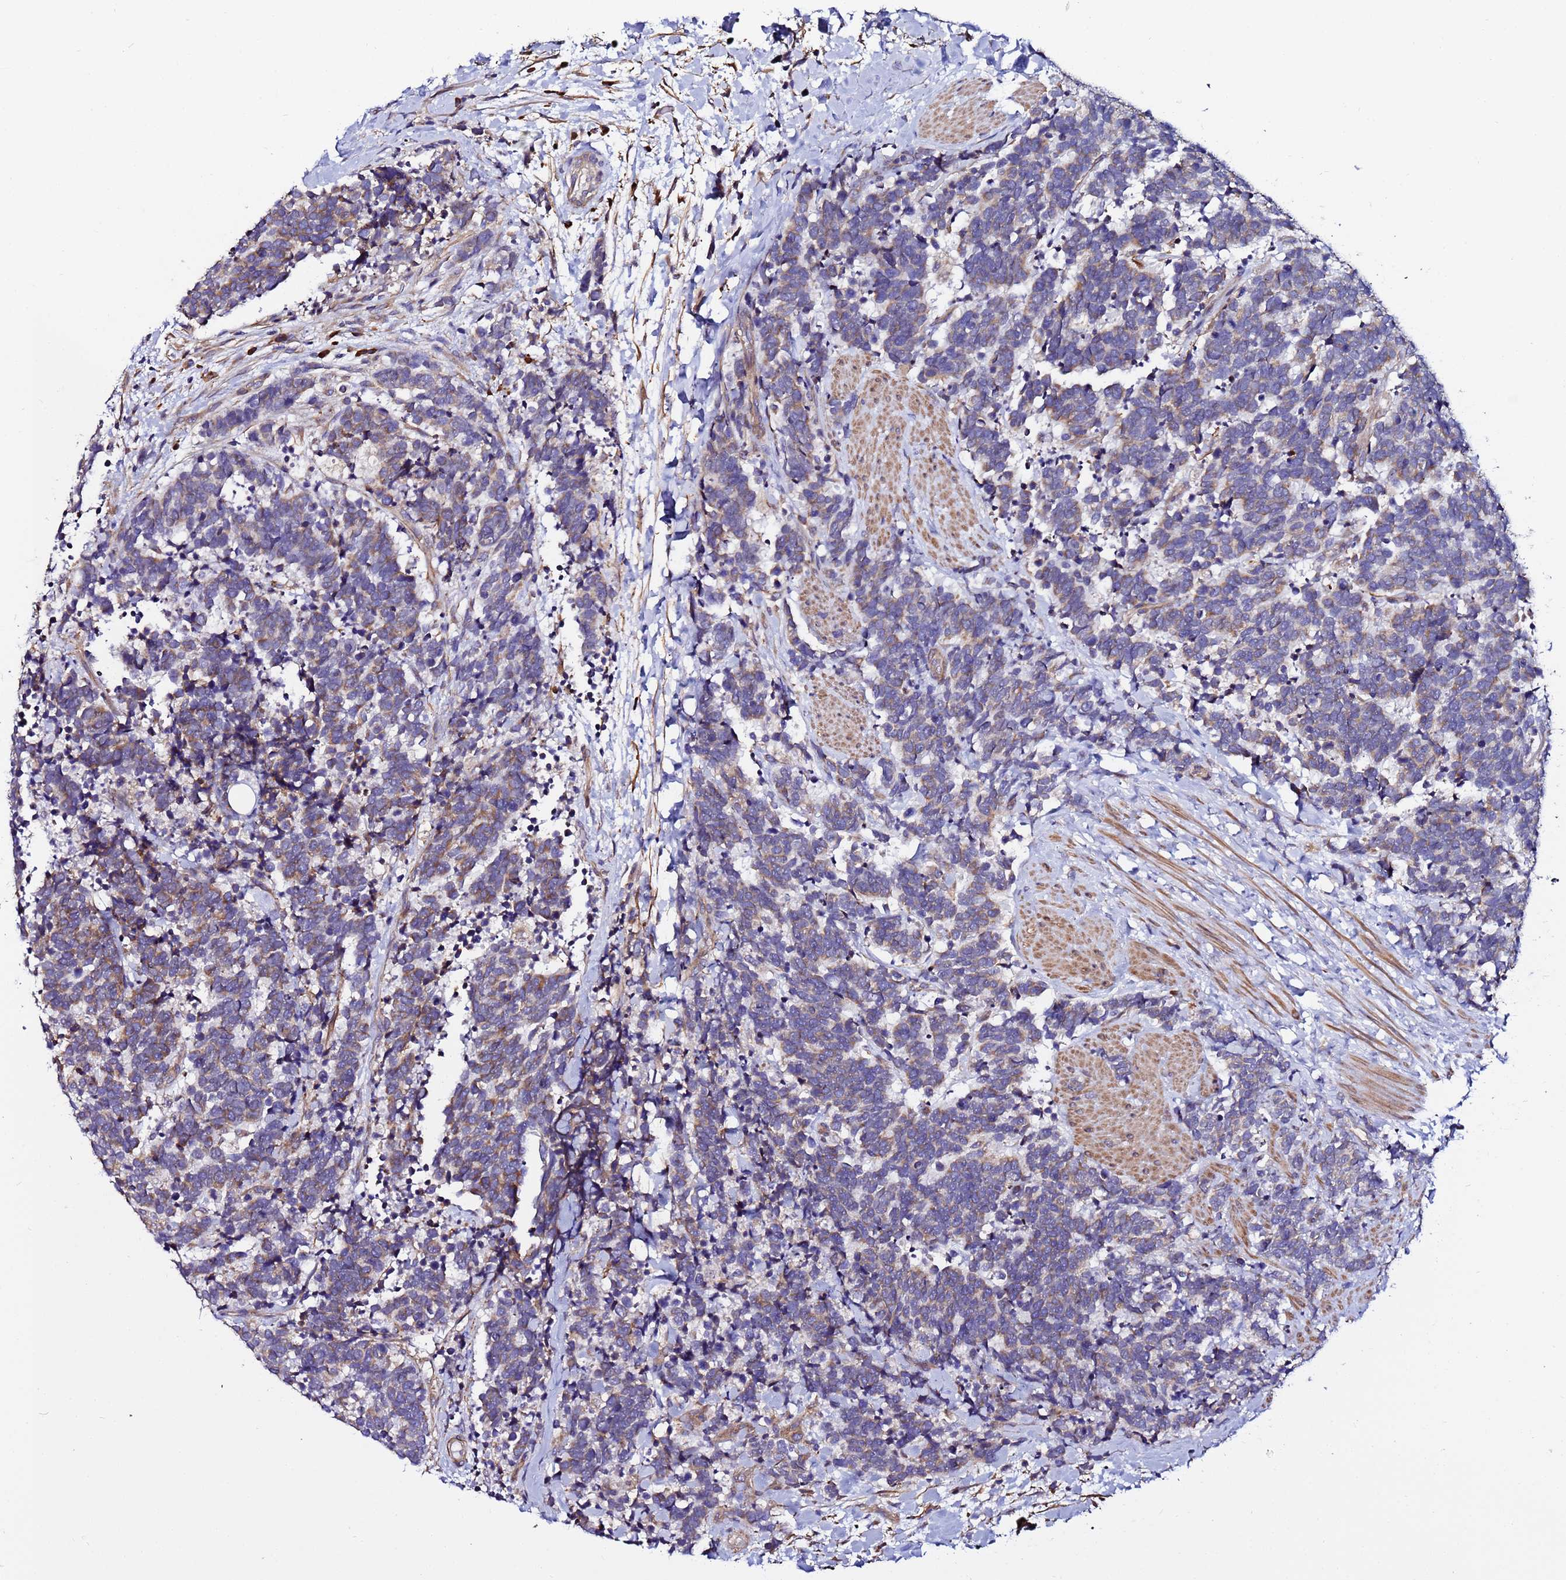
{"staining": {"intensity": "weak", "quantity": ">75%", "location": "cytoplasmic/membranous"}, "tissue": "carcinoid", "cell_type": "Tumor cells", "image_type": "cancer", "snomed": [{"axis": "morphology", "description": "Carcinoma, NOS"}, {"axis": "morphology", "description": "Carcinoid, malignant, NOS"}, {"axis": "topography", "description": "Prostate"}], "caption": "Immunohistochemical staining of carcinoma reveals low levels of weak cytoplasmic/membranous staining in about >75% of tumor cells.", "gene": "JRKL", "patient": {"sex": "male", "age": 57}}